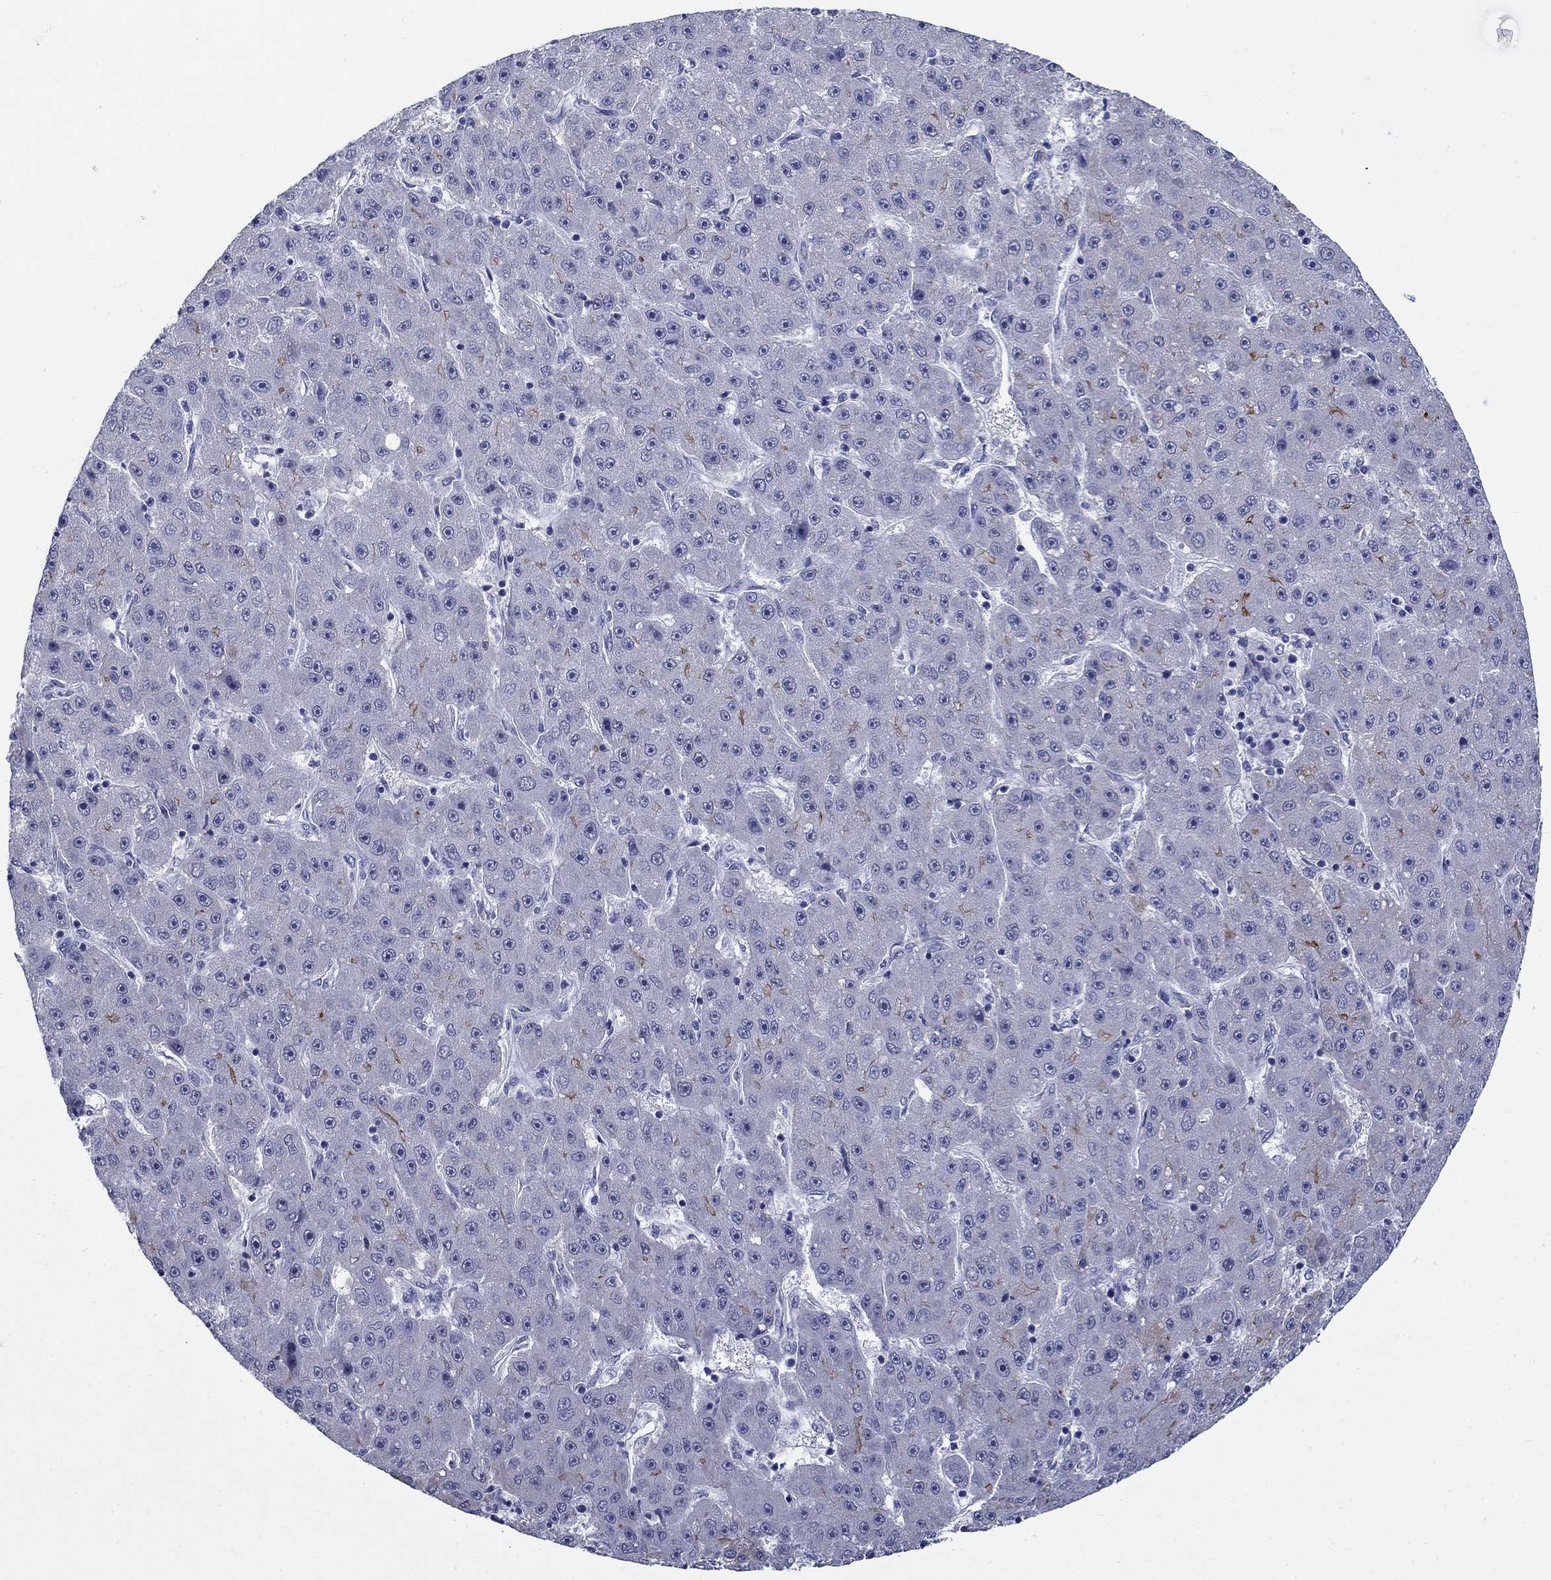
{"staining": {"intensity": "weak", "quantity": "<25%", "location": "cytoplasmic/membranous"}, "tissue": "liver cancer", "cell_type": "Tumor cells", "image_type": "cancer", "snomed": [{"axis": "morphology", "description": "Carcinoma, Hepatocellular, NOS"}, {"axis": "topography", "description": "Liver"}], "caption": "Liver cancer (hepatocellular carcinoma) was stained to show a protein in brown. There is no significant positivity in tumor cells. (Stains: DAB immunohistochemistry with hematoxylin counter stain, Microscopy: brightfield microscopy at high magnification).", "gene": "C4orf19", "patient": {"sex": "male", "age": 67}}